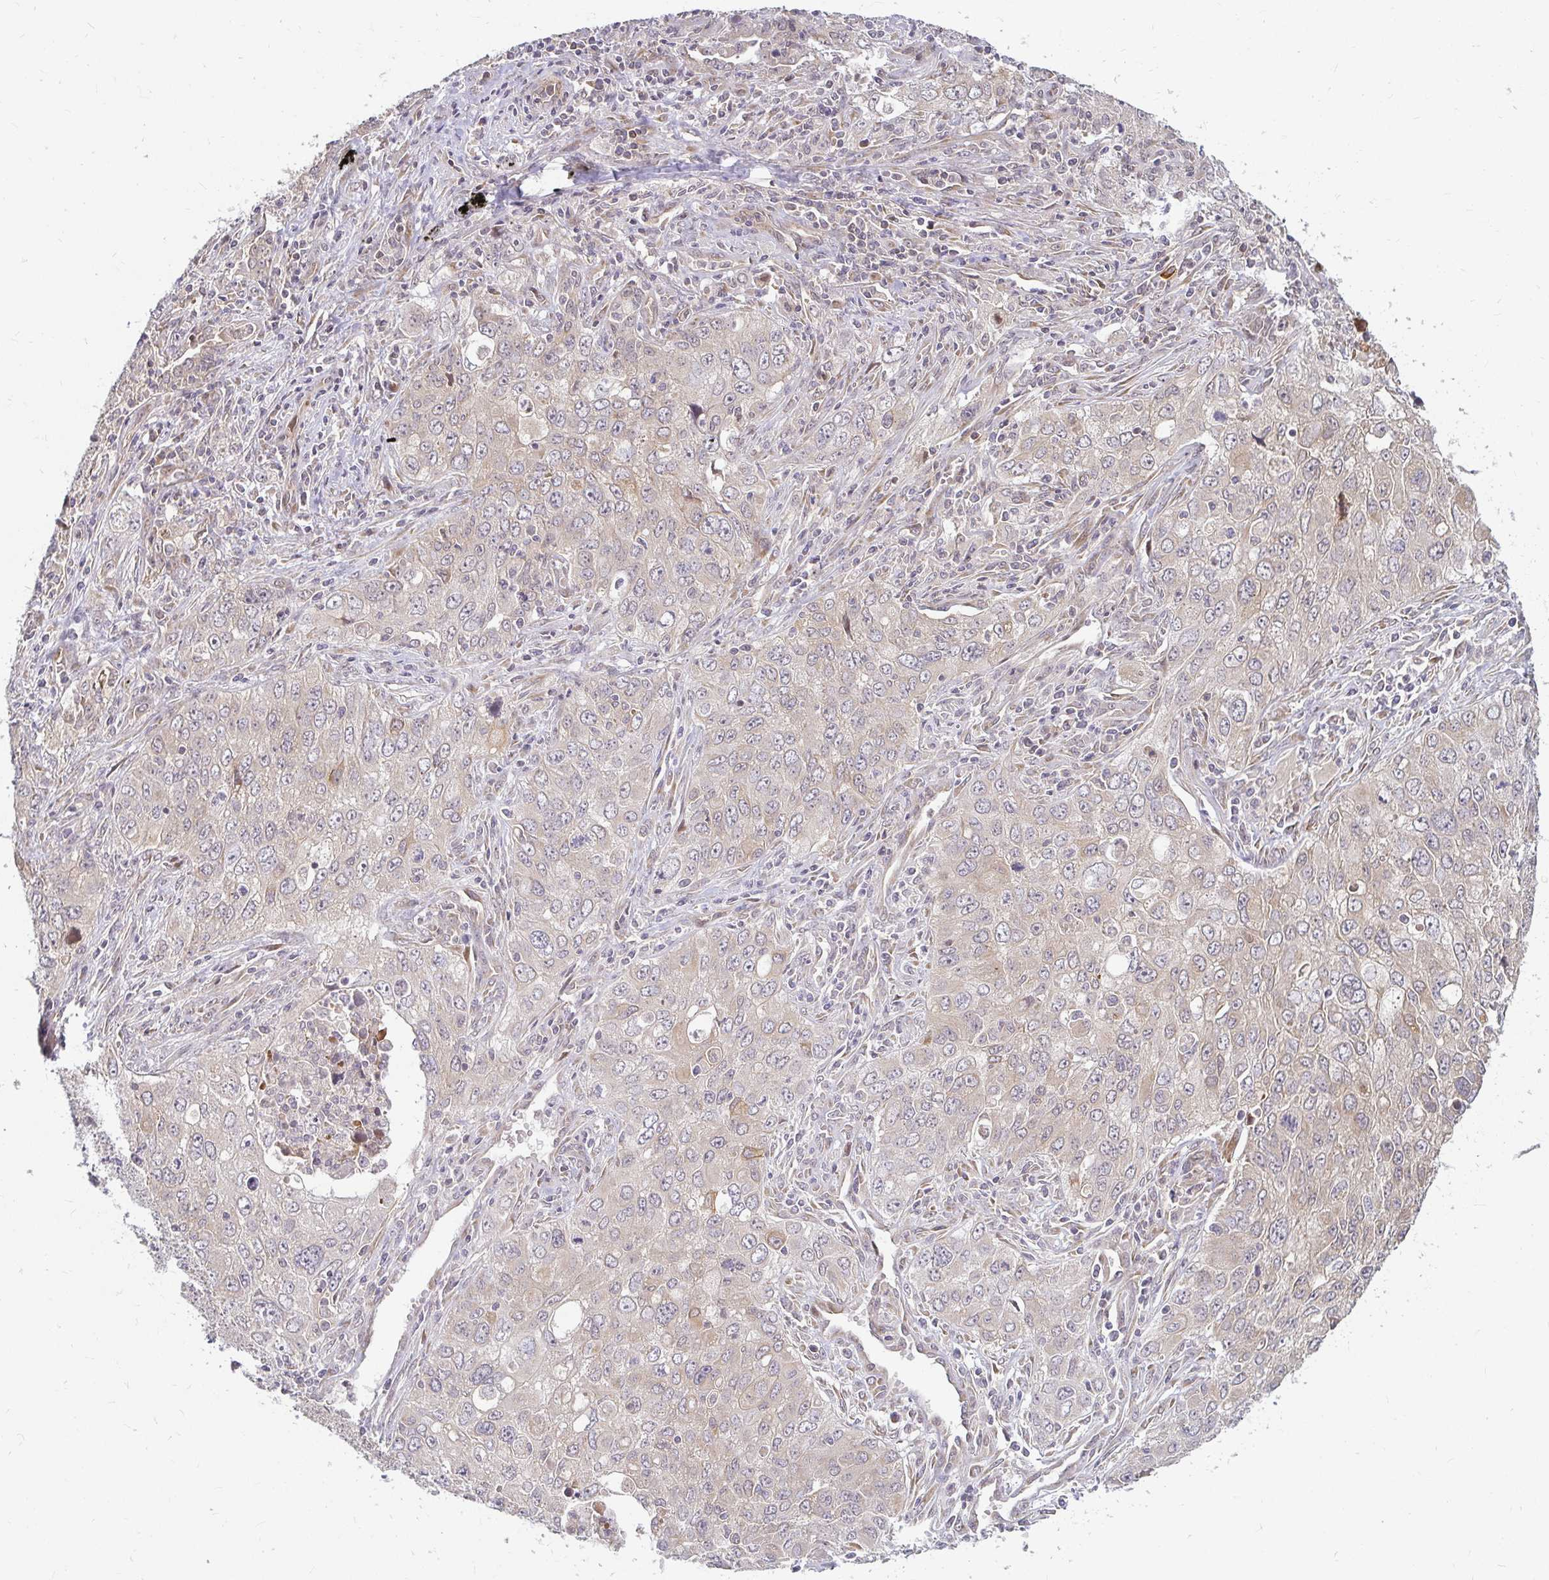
{"staining": {"intensity": "moderate", "quantity": "<25%", "location": "cytoplasmic/membranous"}, "tissue": "lung cancer", "cell_type": "Tumor cells", "image_type": "cancer", "snomed": [{"axis": "morphology", "description": "Adenocarcinoma, NOS"}, {"axis": "morphology", "description": "Adenocarcinoma, metastatic, NOS"}, {"axis": "topography", "description": "Lymph node"}, {"axis": "topography", "description": "Lung"}], "caption": "Immunohistochemistry (IHC) image of human lung cancer (metastatic adenocarcinoma) stained for a protein (brown), which exhibits low levels of moderate cytoplasmic/membranous expression in about <25% of tumor cells.", "gene": "CAST", "patient": {"sex": "female", "age": 42}}